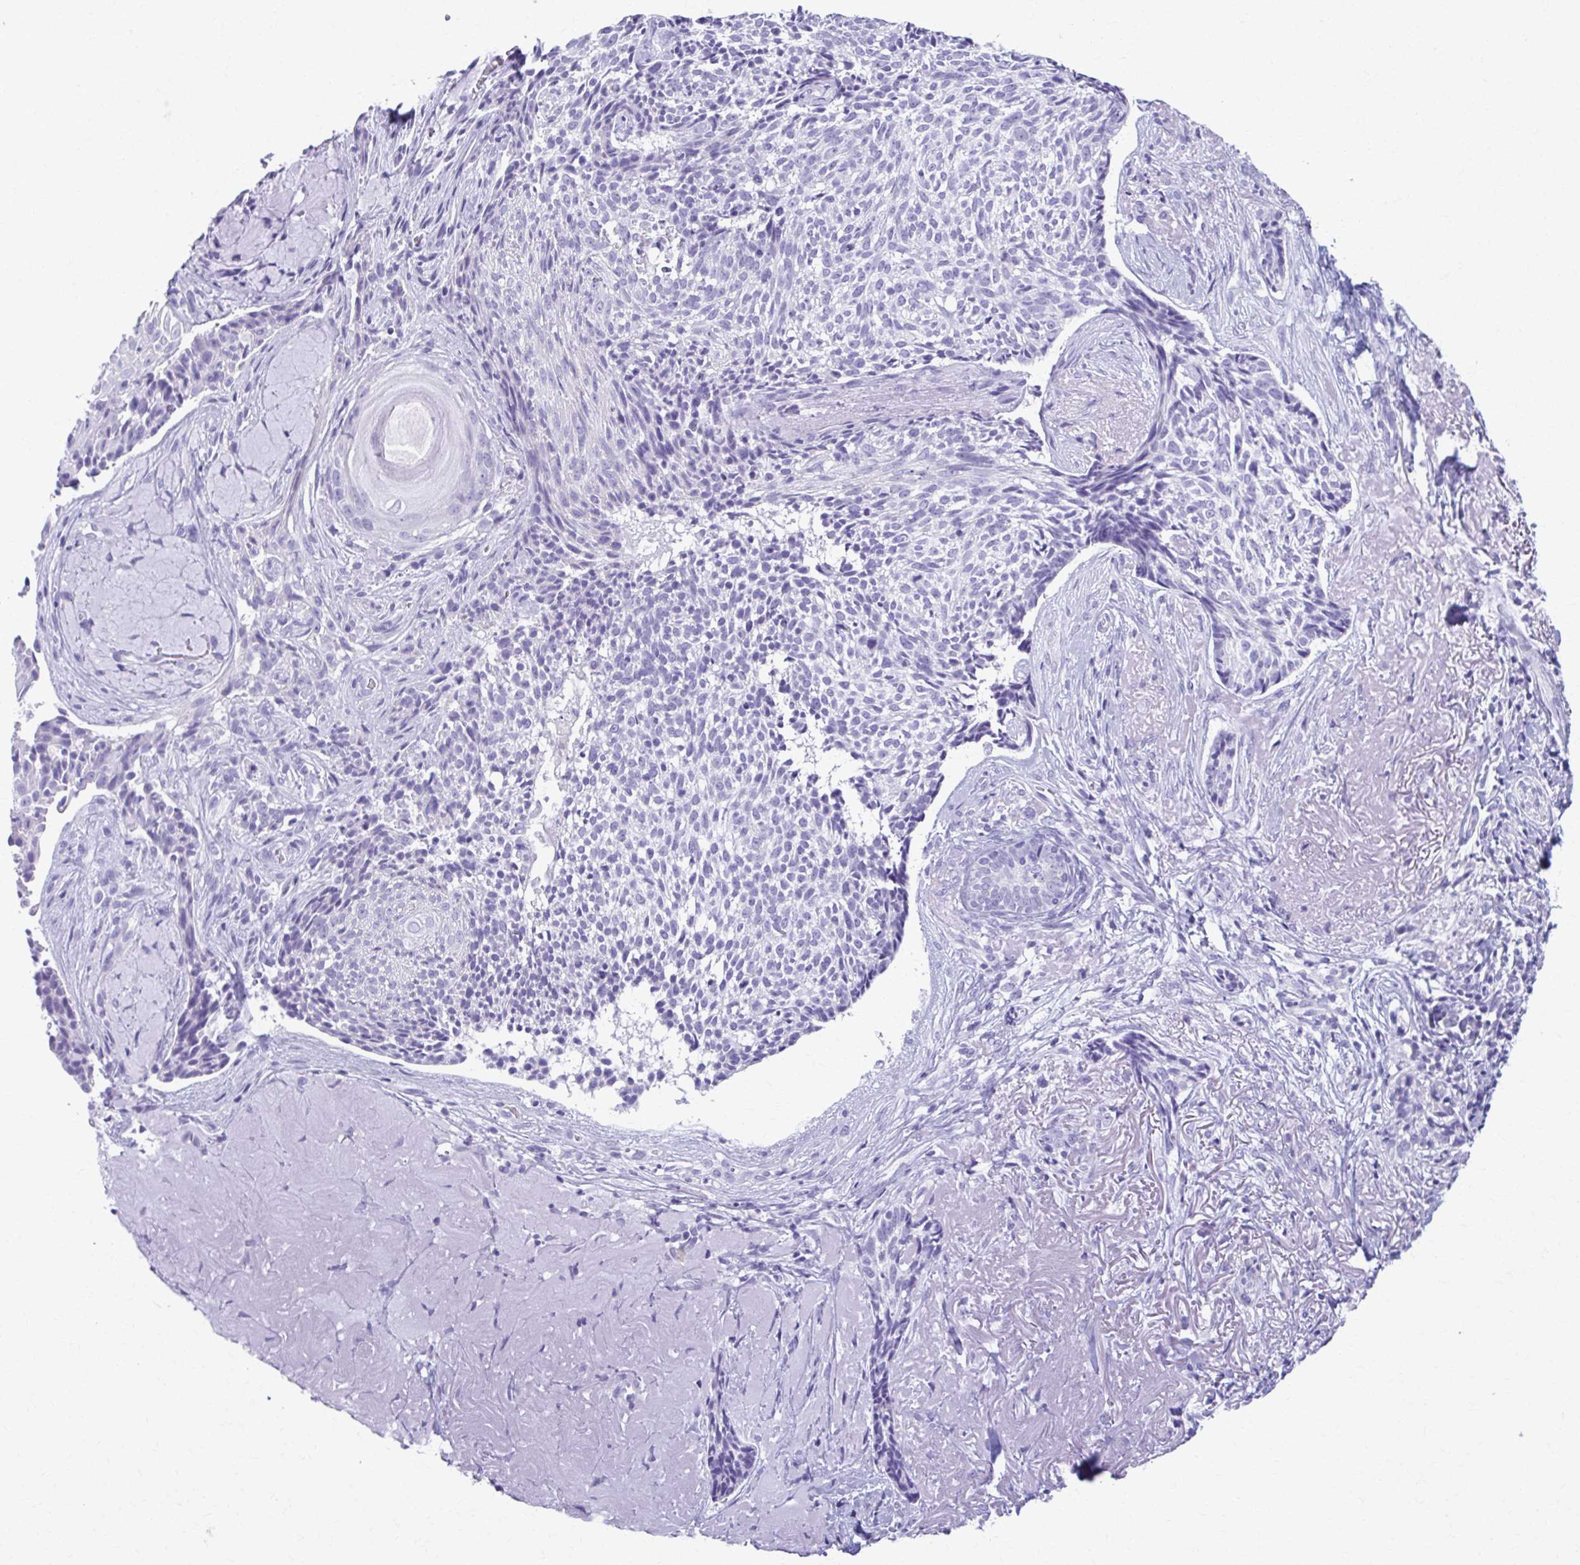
{"staining": {"intensity": "negative", "quantity": "none", "location": "none"}, "tissue": "skin cancer", "cell_type": "Tumor cells", "image_type": "cancer", "snomed": [{"axis": "morphology", "description": "Basal cell carcinoma"}, {"axis": "topography", "description": "Skin"}, {"axis": "topography", "description": "Skin of face"}], "caption": "Basal cell carcinoma (skin) was stained to show a protein in brown. There is no significant positivity in tumor cells. (DAB IHC, high magnification).", "gene": "MPLKIP", "patient": {"sex": "female", "age": 95}}